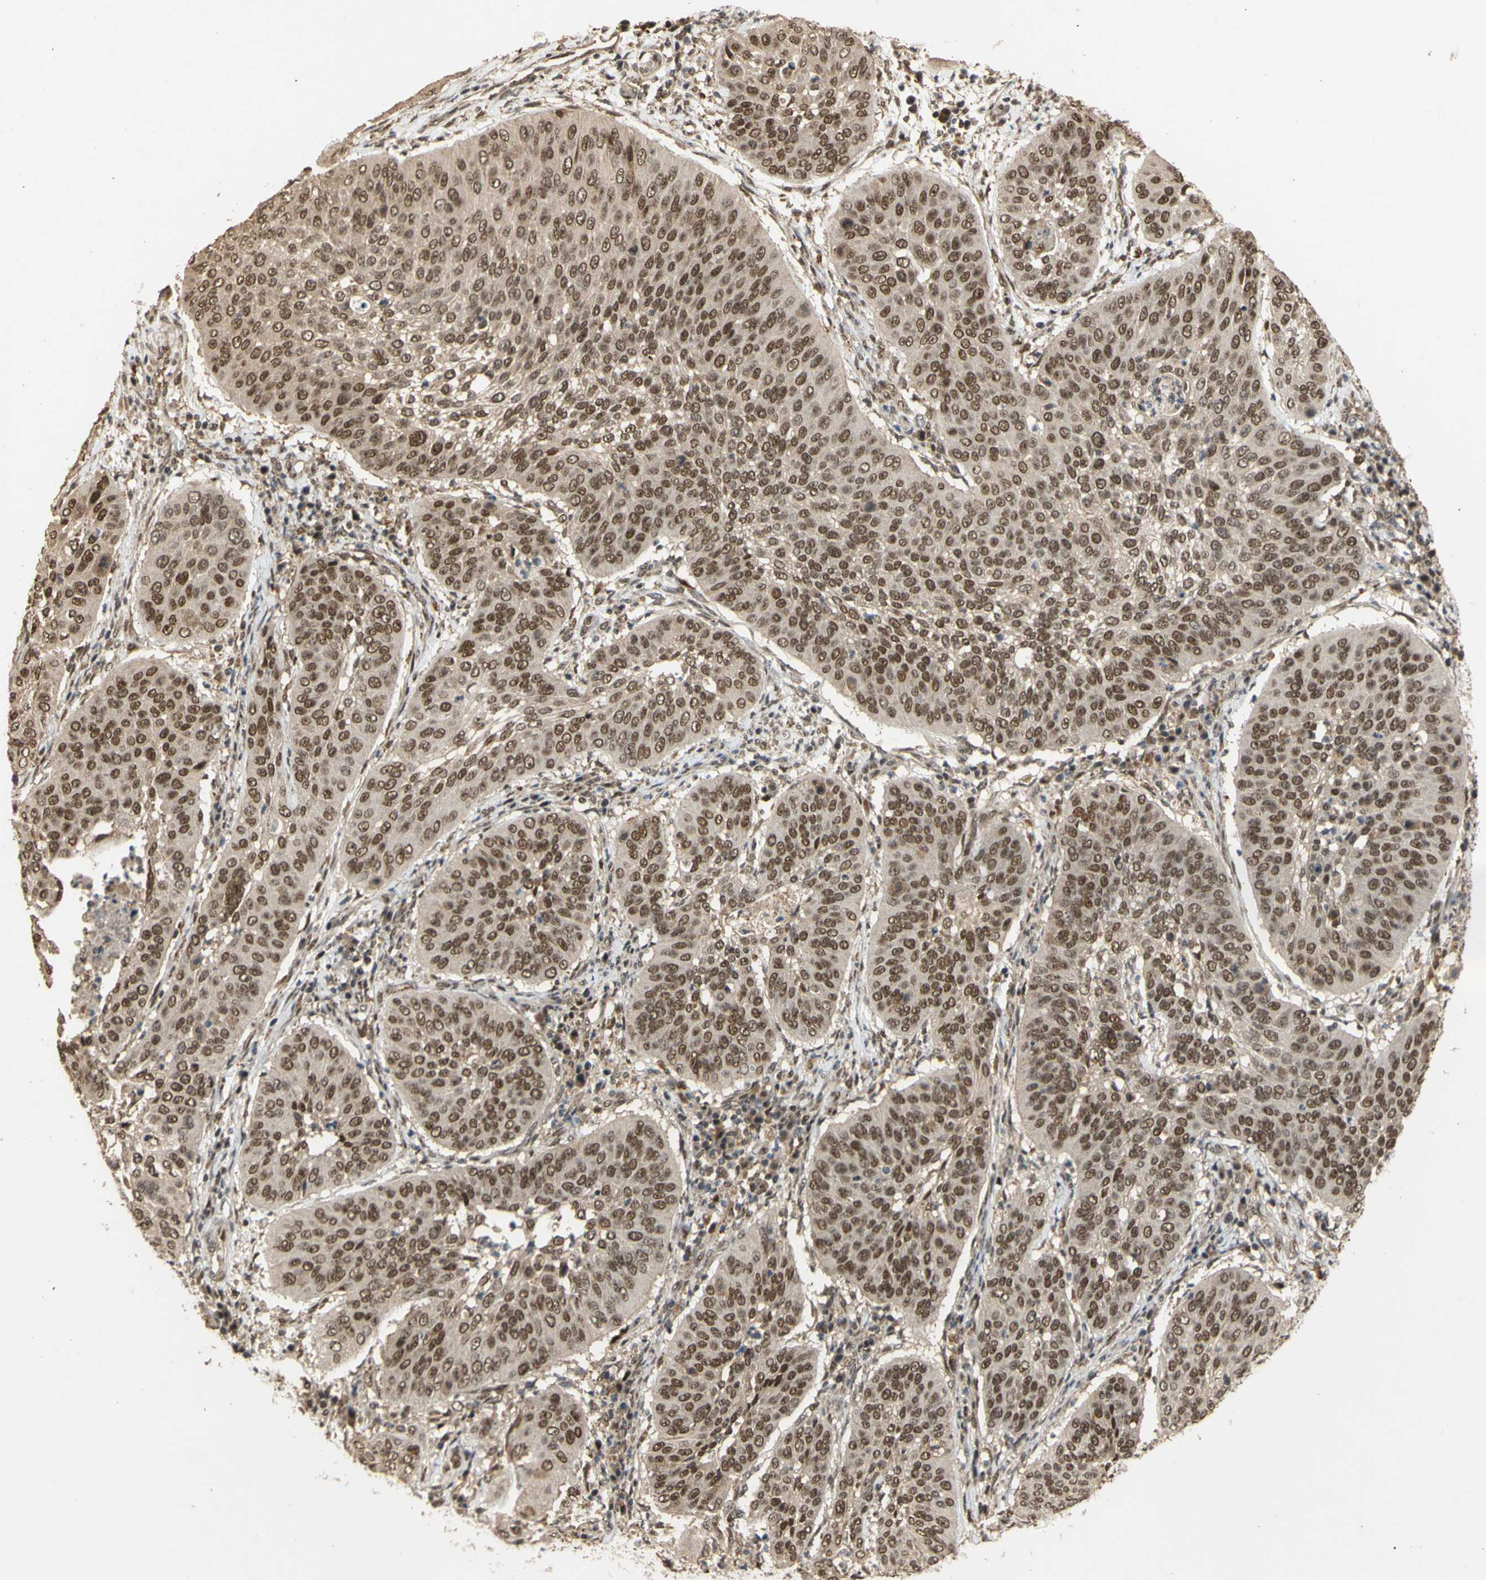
{"staining": {"intensity": "moderate", "quantity": ">75%", "location": "cytoplasmic/membranous,nuclear"}, "tissue": "cervical cancer", "cell_type": "Tumor cells", "image_type": "cancer", "snomed": [{"axis": "morphology", "description": "Normal tissue, NOS"}, {"axis": "morphology", "description": "Squamous cell carcinoma, NOS"}, {"axis": "topography", "description": "Cervix"}], "caption": "Protein expression analysis of human cervical cancer (squamous cell carcinoma) reveals moderate cytoplasmic/membranous and nuclear positivity in approximately >75% of tumor cells.", "gene": "GTF2E2", "patient": {"sex": "female", "age": 39}}